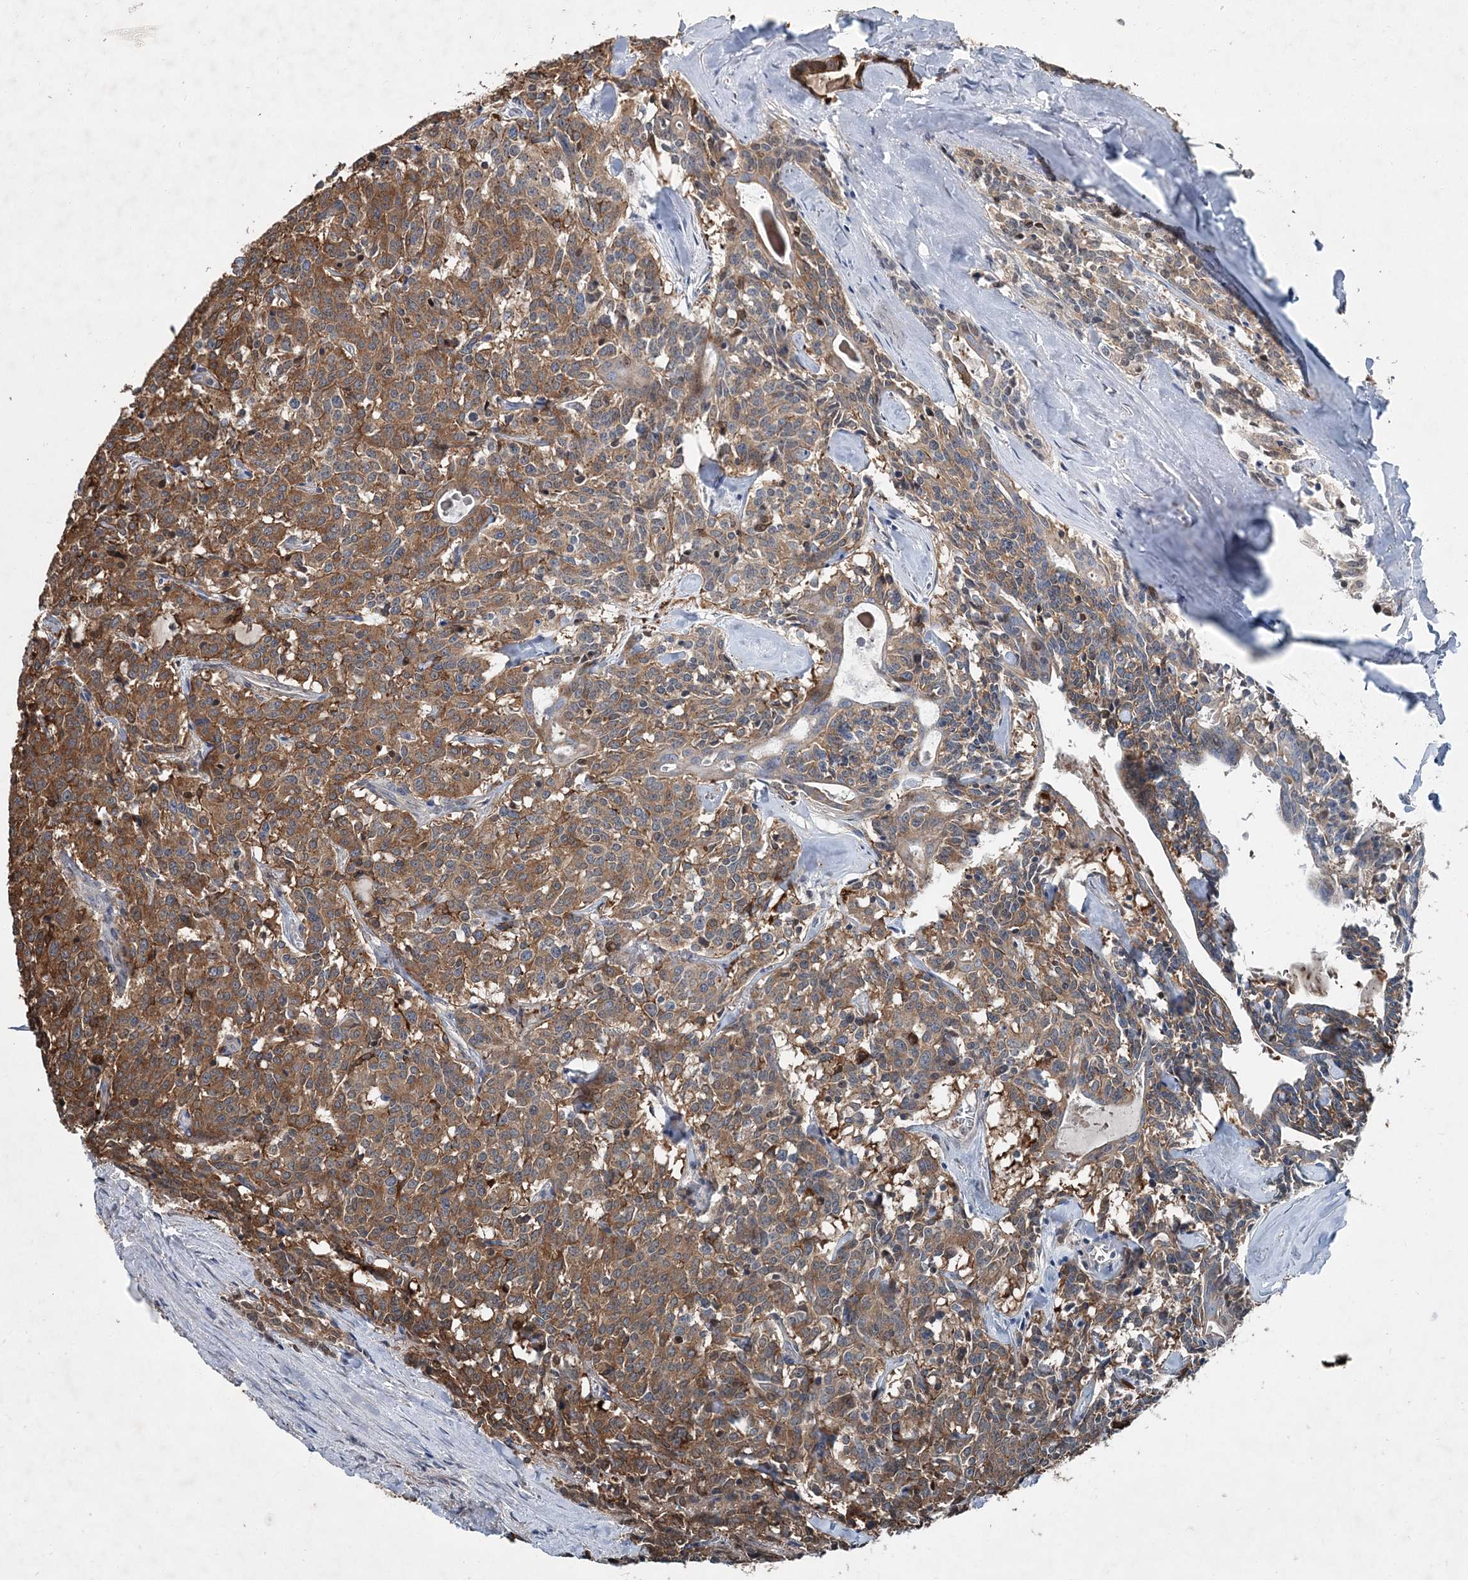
{"staining": {"intensity": "moderate", "quantity": ">75%", "location": "cytoplasmic/membranous"}, "tissue": "carcinoid", "cell_type": "Tumor cells", "image_type": "cancer", "snomed": [{"axis": "morphology", "description": "Carcinoid, malignant, NOS"}, {"axis": "topography", "description": "Lung"}], "caption": "The histopathology image displays a brown stain indicating the presence of a protein in the cytoplasmic/membranous of tumor cells in malignant carcinoid. (Stains: DAB (3,3'-diaminobenzidine) in brown, nuclei in blue, Microscopy: brightfield microscopy at high magnification).", "gene": "SPOPL", "patient": {"sex": "female", "age": 46}}